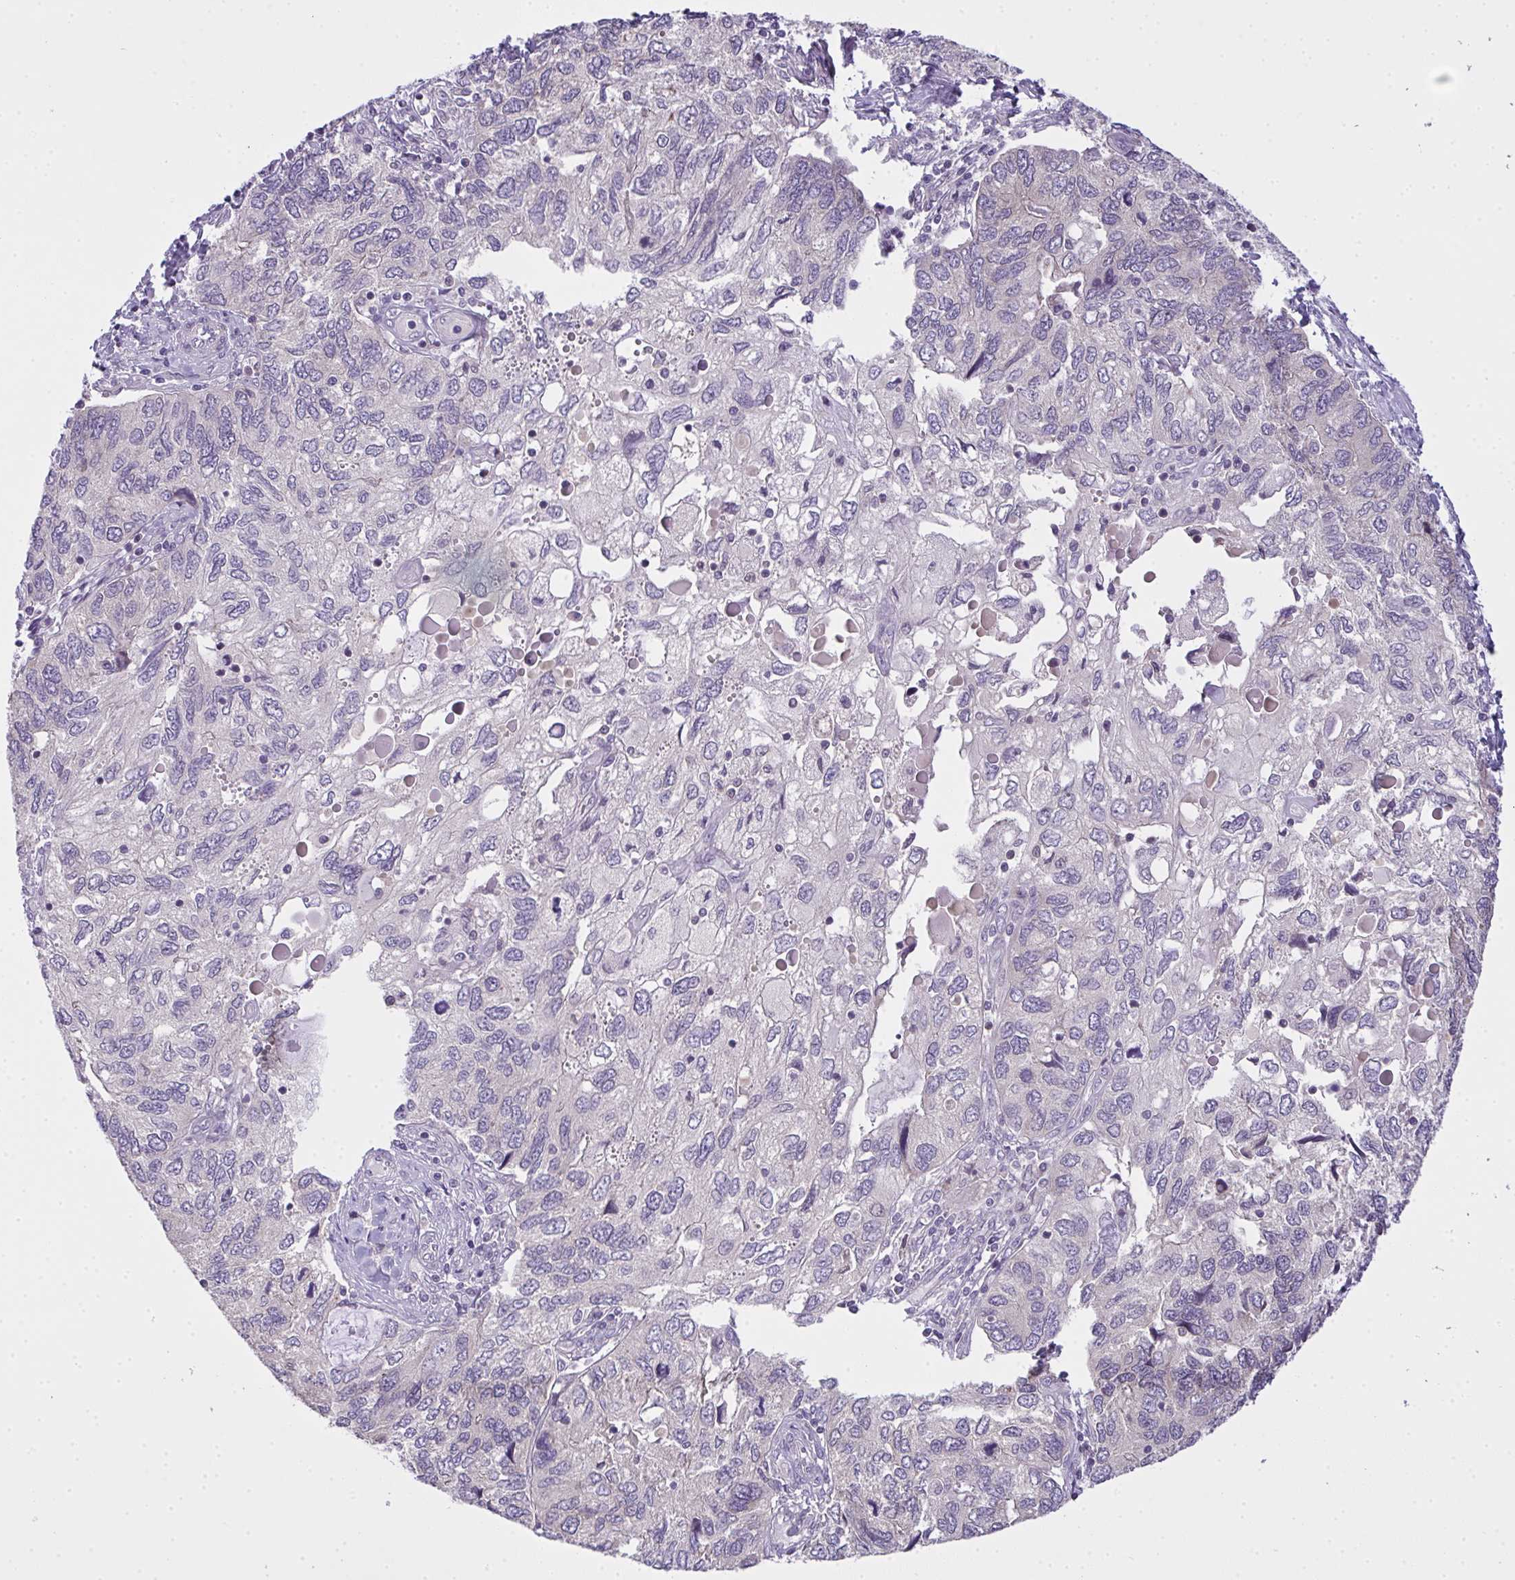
{"staining": {"intensity": "negative", "quantity": "none", "location": "none"}, "tissue": "endometrial cancer", "cell_type": "Tumor cells", "image_type": "cancer", "snomed": [{"axis": "morphology", "description": "Carcinoma, NOS"}, {"axis": "topography", "description": "Uterus"}], "caption": "IHC of endometrial cancer displays no expression in tumor cells.", "gene": "NT5C1A", "patient": {"sex": "female", "age": 76}}